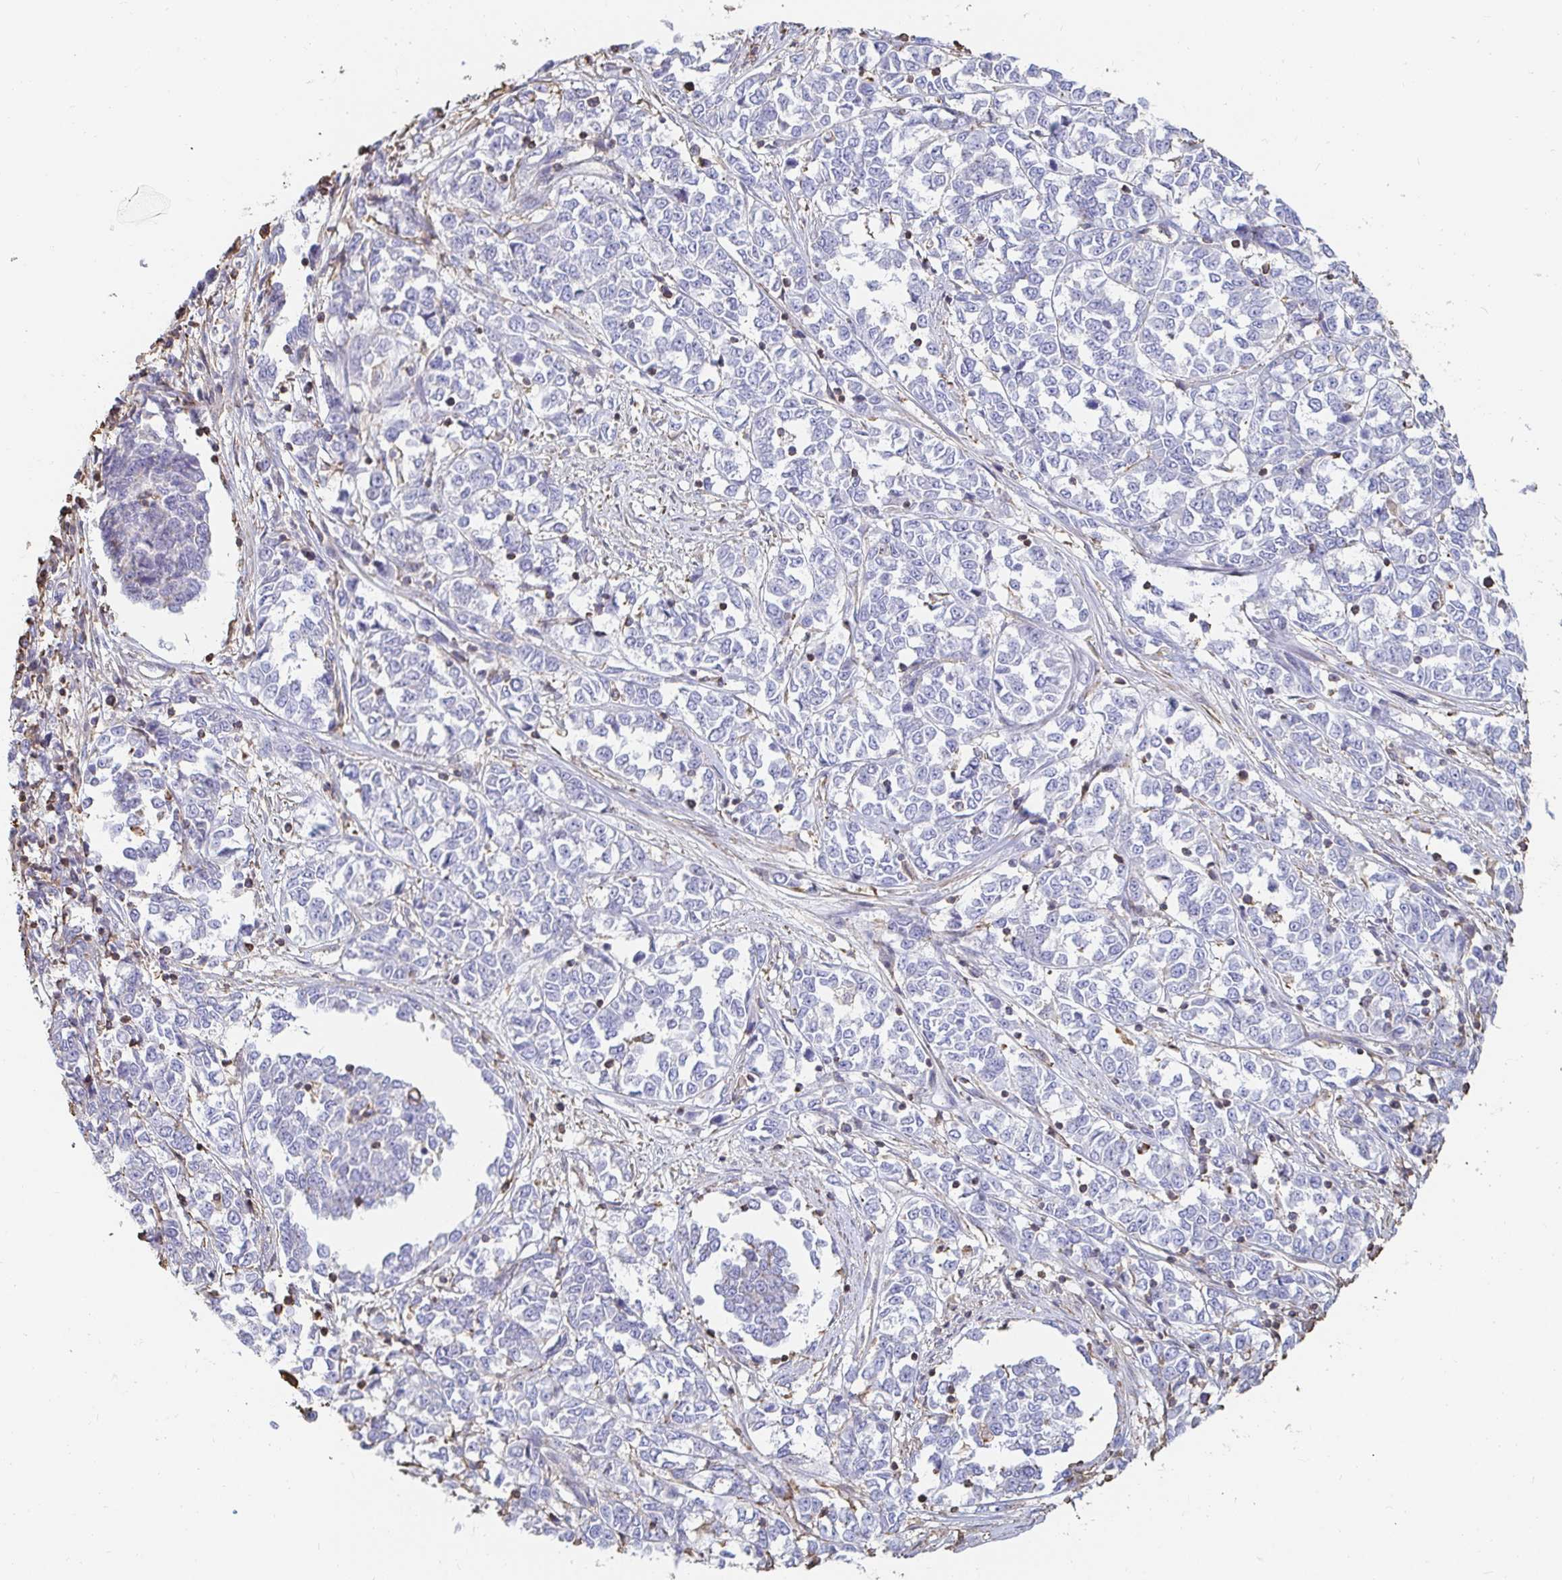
{"staining": {"intensity": "negative", "quantity": "none", "location": "none"}, "tissue": "melanoma", "cell_type": "Tumor cells", "image_type": "cancer", "snomed": [{"axis": "morphology", "description": "Malignant melanoma, NOS"}, {"axis": "topography", "description": "Skin"}], "caption": "This is an immunohistochemistry (IHC) photomicrograph of human melanoma. There is no positivity in tumor cells.", "gene": "PTPN14", "patient": {"sex": "female", "age": 72}}